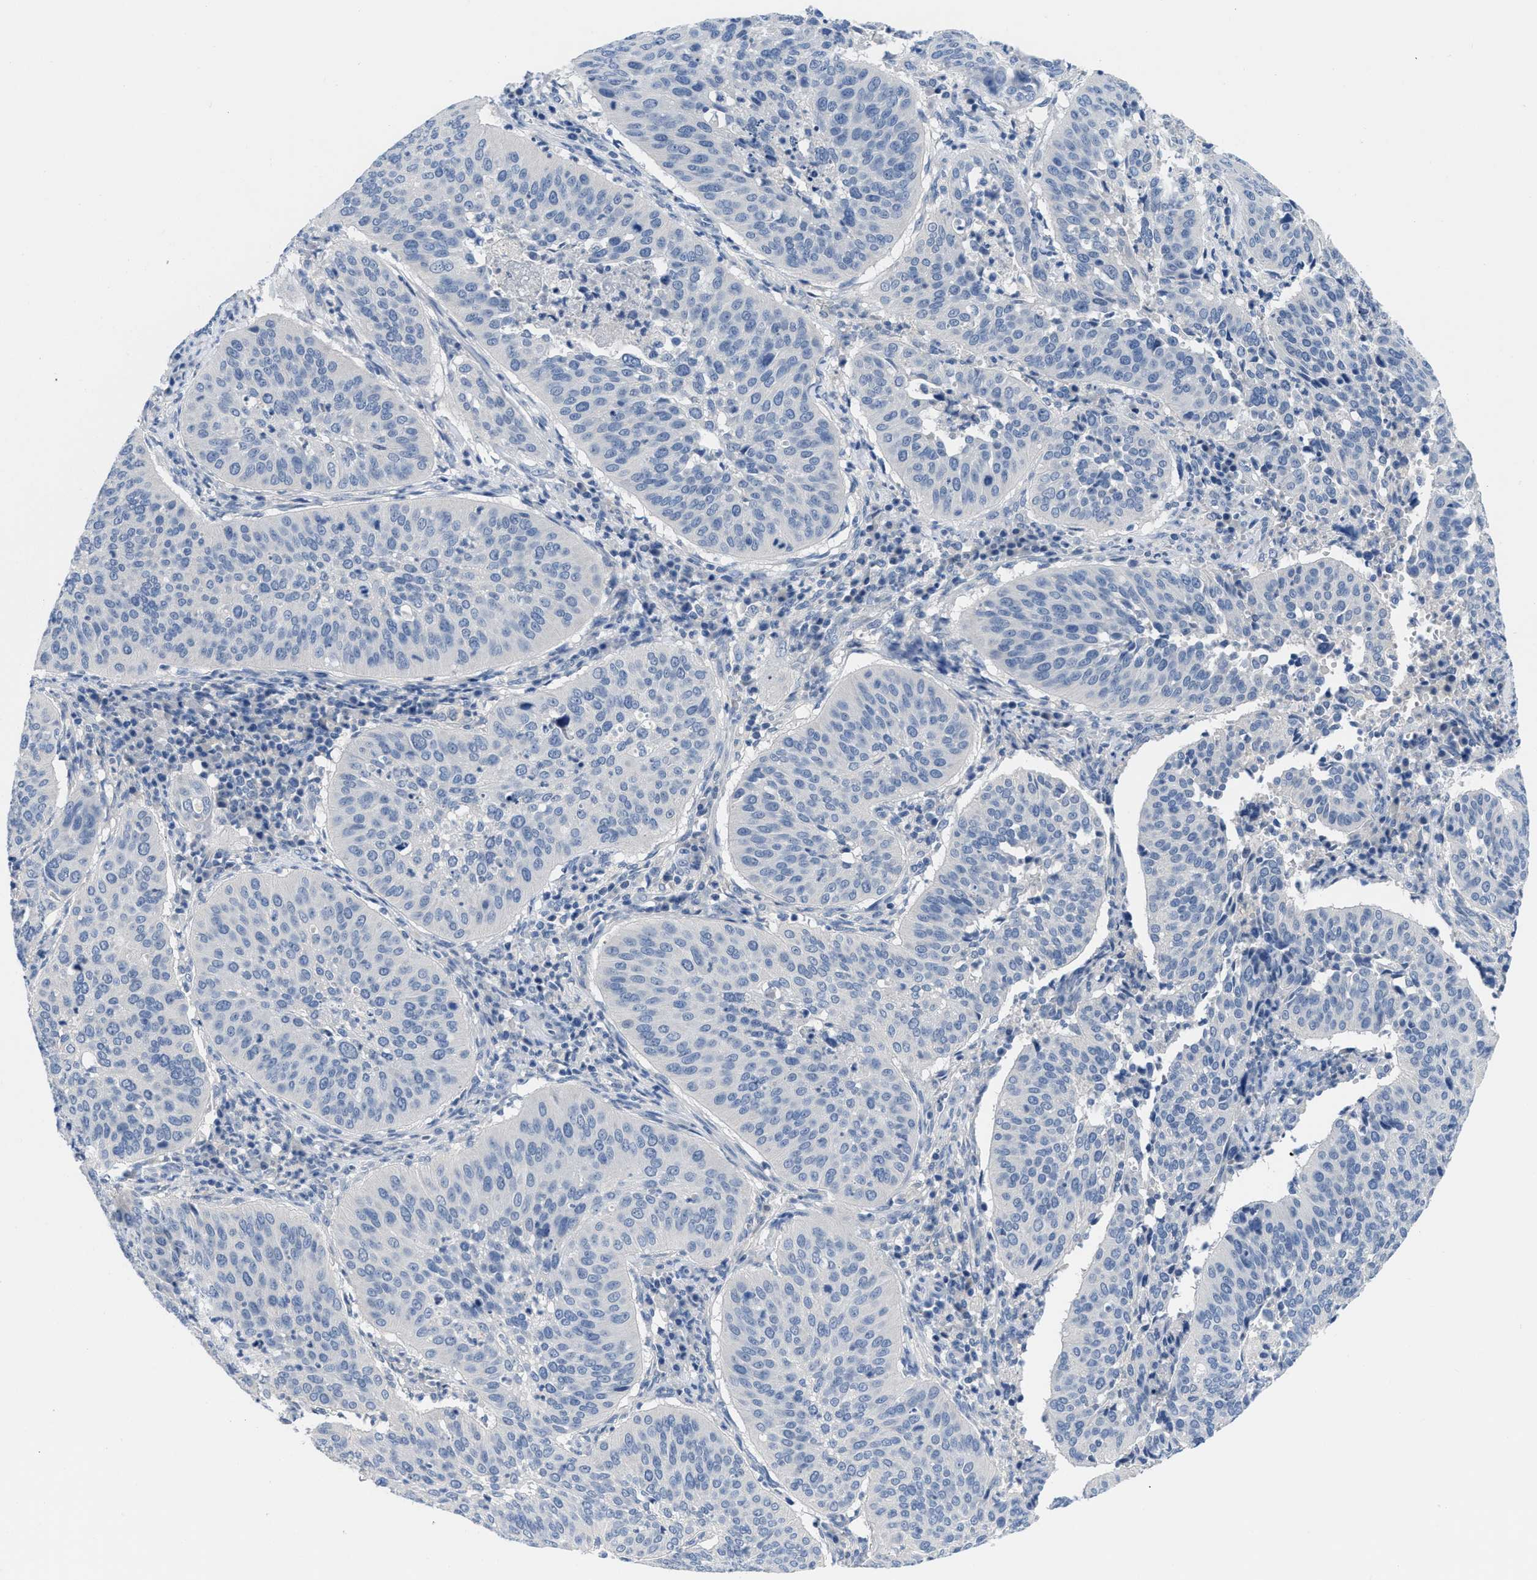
{"staining": {"intensity": "negative", "quantity": "none", "location": "none"}, "tissue": "cervical cancer", "cell_type": "Tumor cells", "image_type": "cancer", "snomed": [{"axis": "morphology", "description": "Normal tissue, NOS"}, {"axis": "morphology", "description": "Squamous cell carcinoma, NOS"}, {"axis": "topography", "description": "Cervix"}], "caption": "This is a histopathology image of IHC staining of squamous cell carcinoma (cervical), which shows no positivity in tumor cells.", "gene": "PYY", "patient": {"sex": "female", "age": 39}}